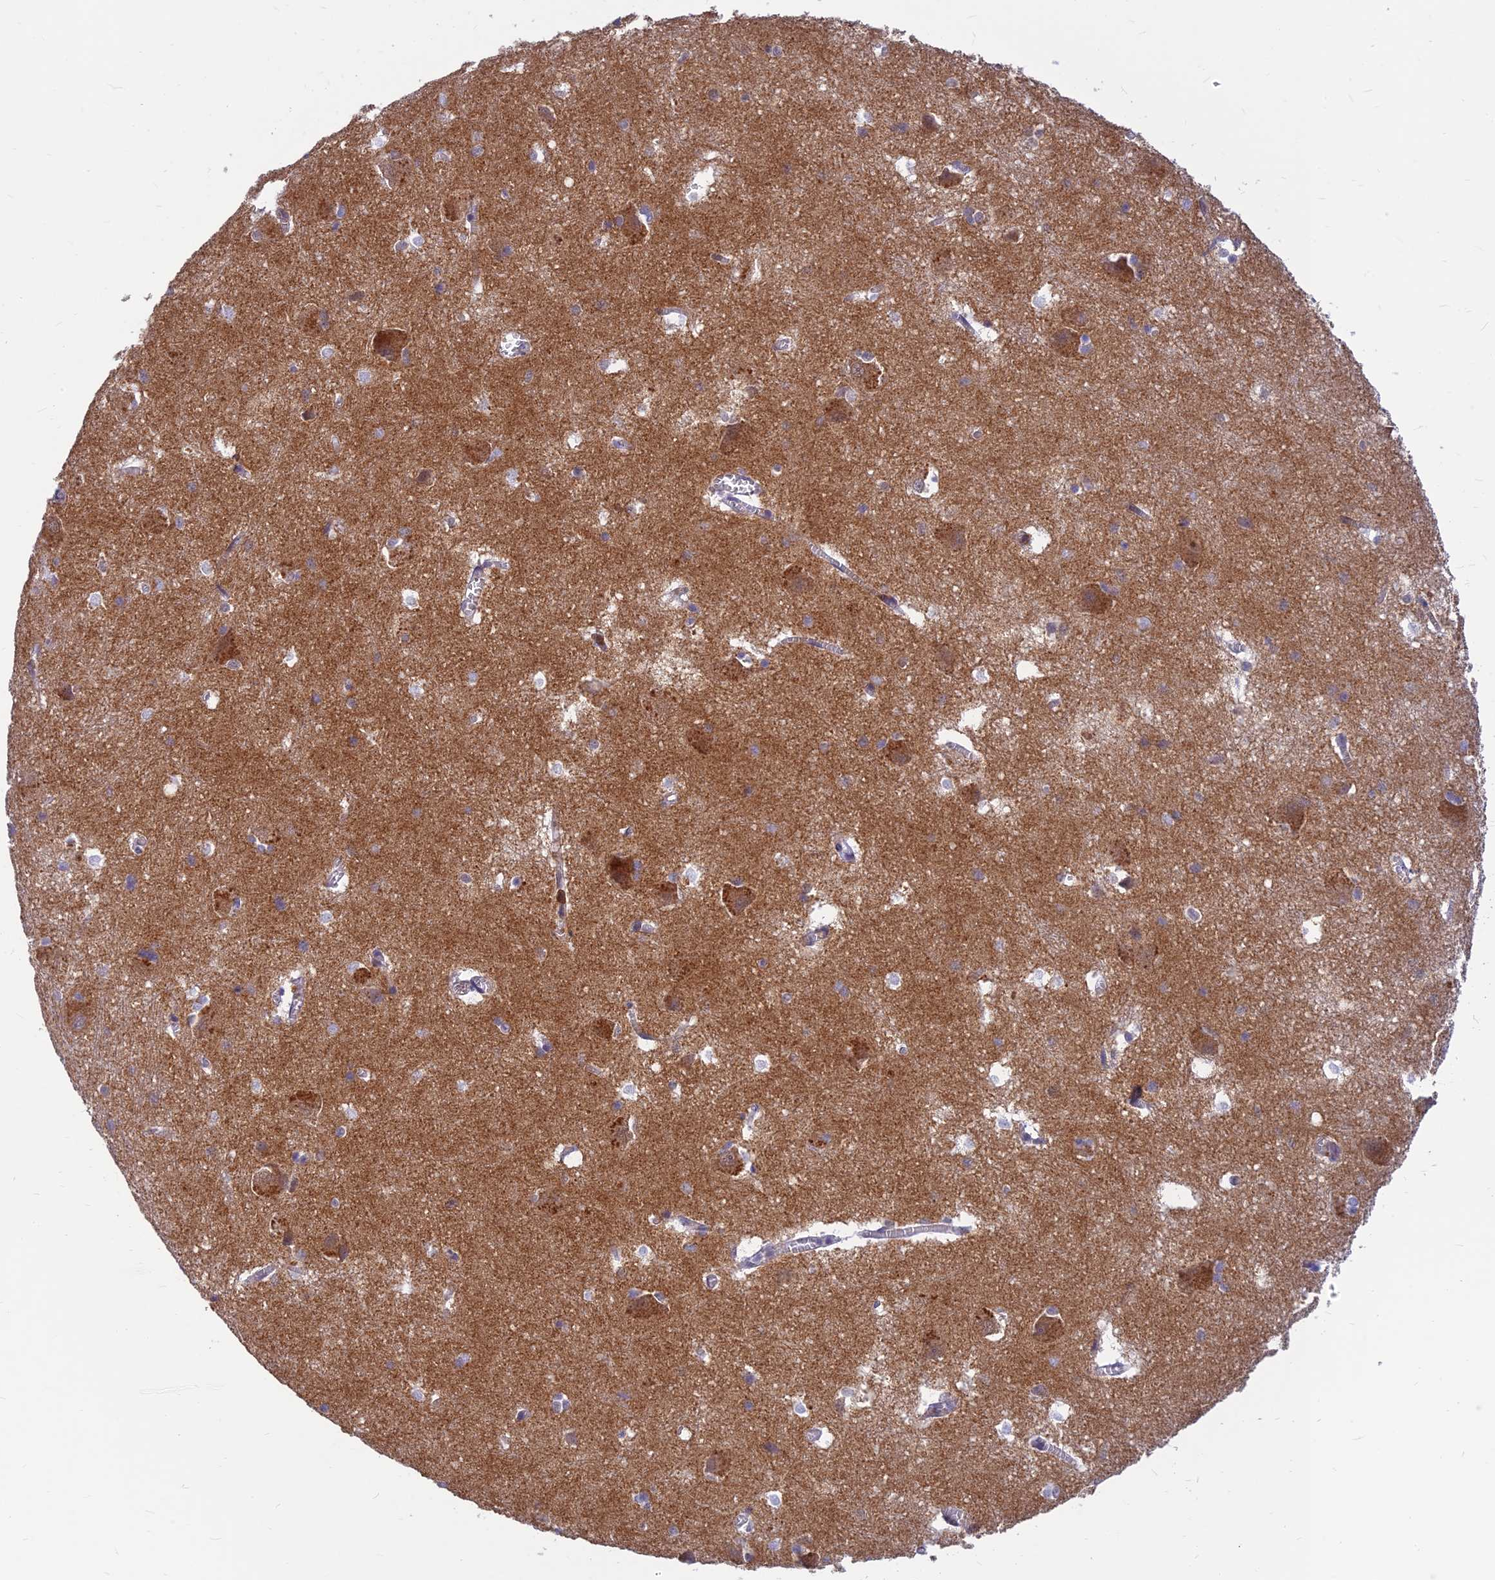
{"staining": {"intensity": "negative", "quantity": "none", "location": "none"}, "tissue": "caudate", "cell_type": "Glial cells", "image_type": "normal", "snomed": [{"axis": "morphology", "description": "Normal tissue, NOS"}, {"axis": "topography", "description": "Lateral ventricle wall"}], "caption": "Protein analysis of normal caudate shows no significant expression in glial cells.", "gene": "LYSMD2", "patient": {"sex": "male", "age": 37}}